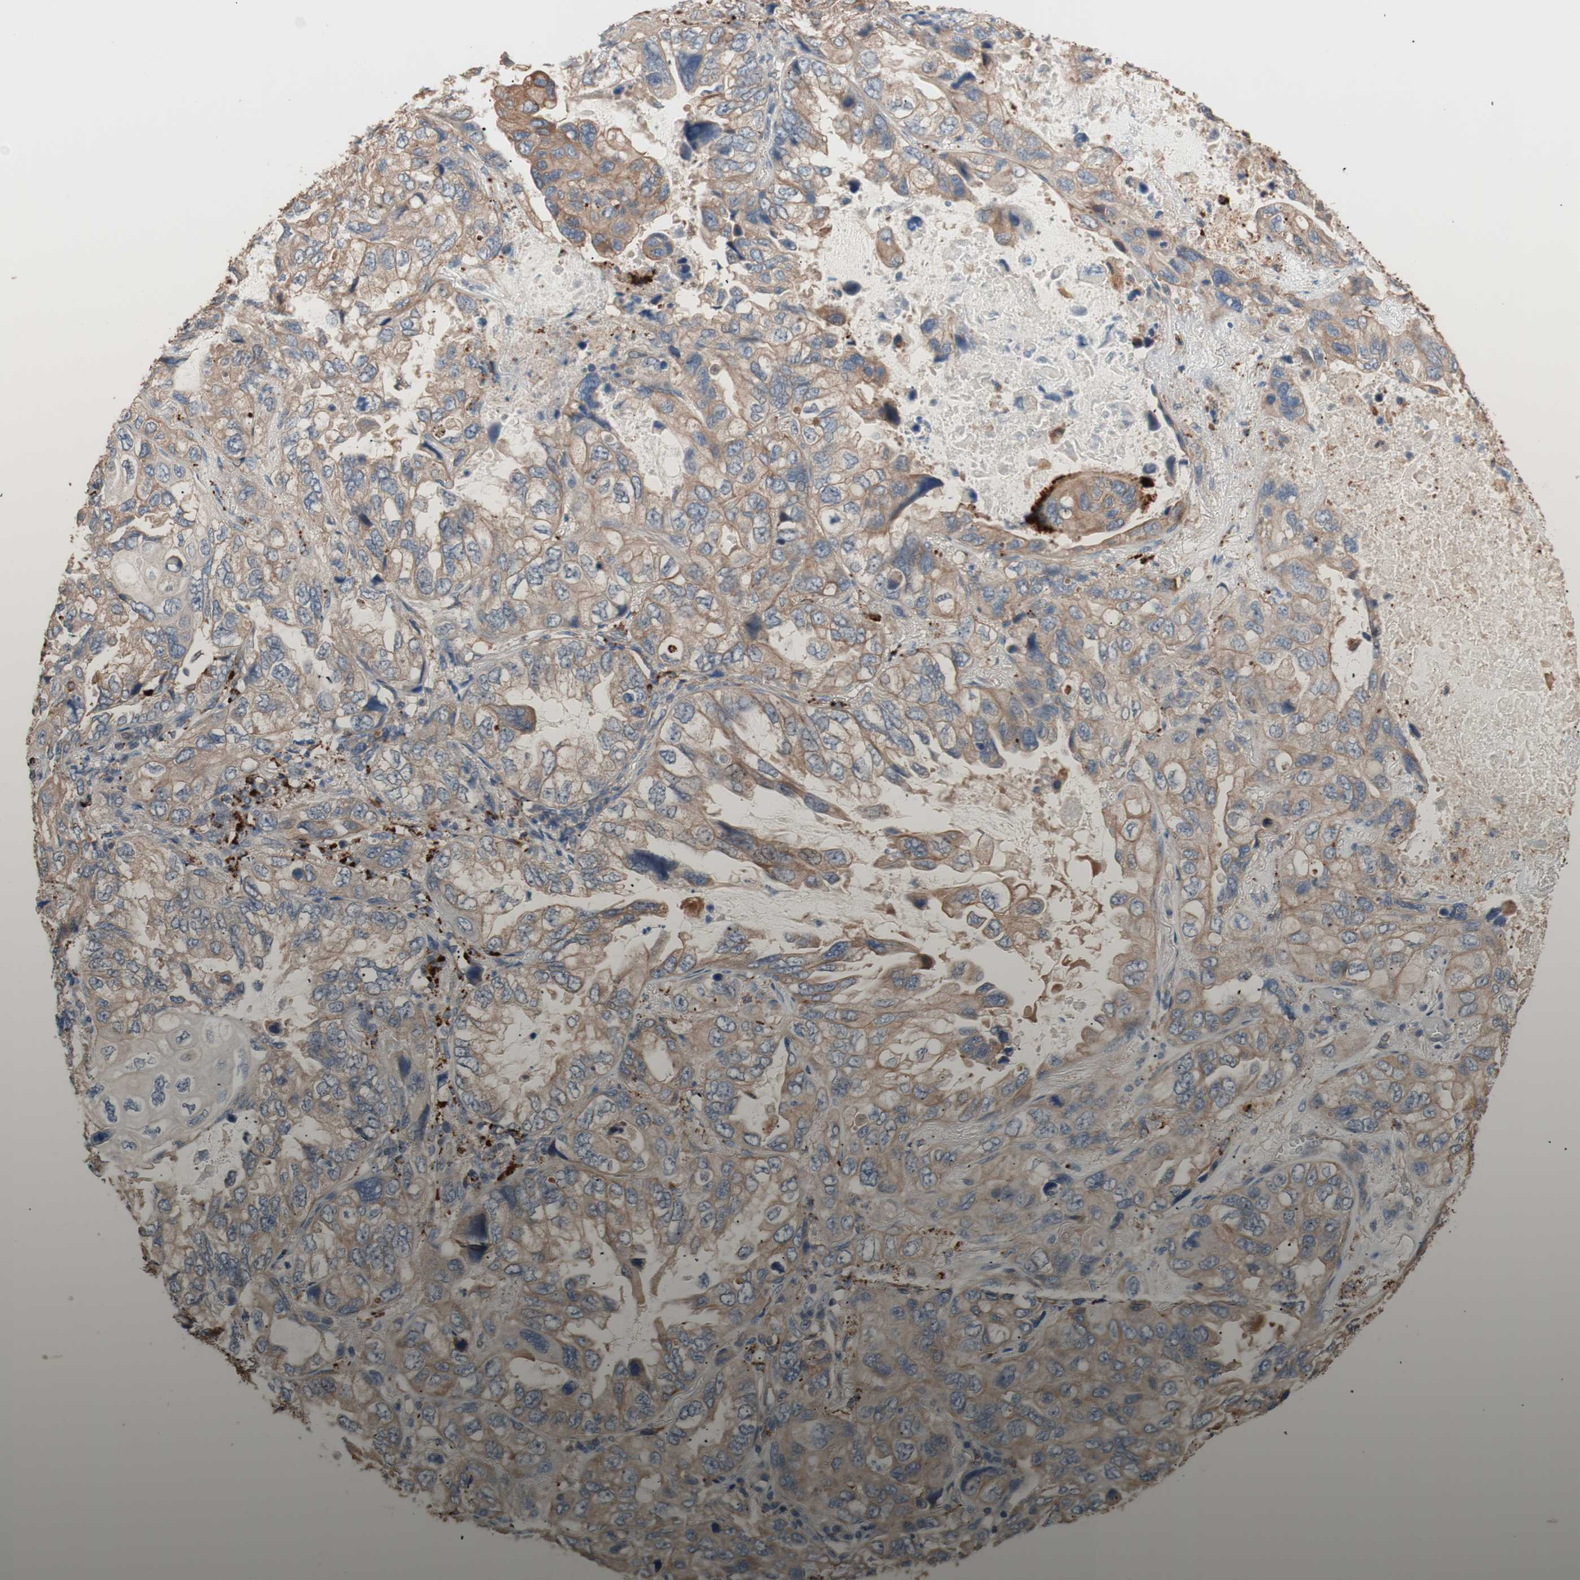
{"staining": {"intensity": "moderate", "quantity": ">75%", "location": "cytoplasmic/membranous"}, "tissue": "lung cancer", "cell_type": "Tumor cells", "image_type": "cancer", "snomed": [{"axis": "morphology", "description": "Squamous cell carcinoma, NOS"}, {"axis": "topography", "description": "Lung"}], "caption": "Immunohistochemical staining of lung cancer displays moderate cytoplasmic/membranous protein positivity in approximately >75% of tumor cells. (Stains: DAB in brown, nuclei in blue, Microscopy: brightfield microscopy at high magnification).", "gene": "CCT3", "patient": {"sex": "female", "age": 73}}